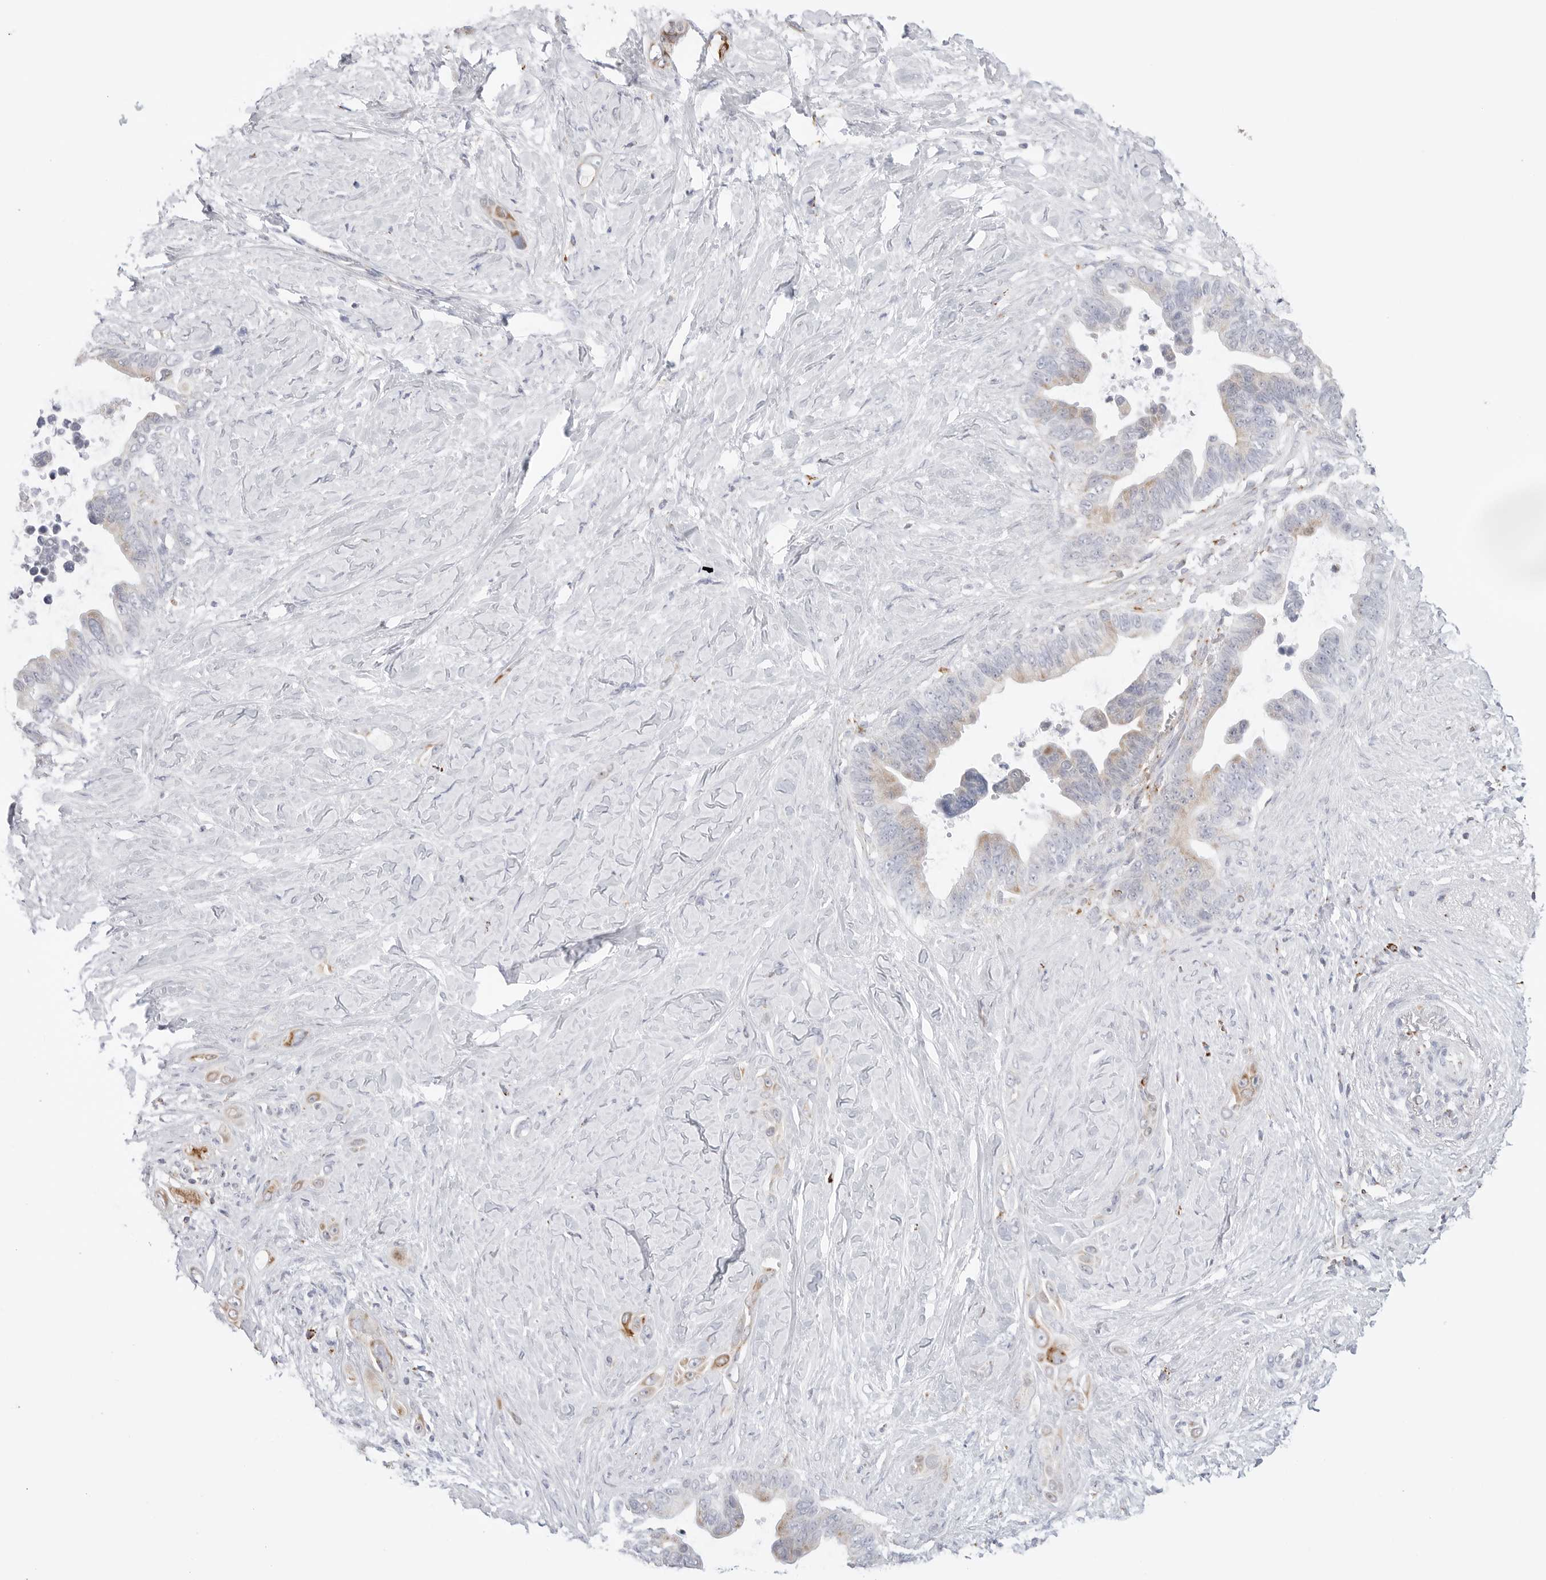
{"staining": {"intensity": "weak", "quantity": "<25%", "location": "cytoplasmic/membranous"}, "tissue": "pancreatic cancer", "cell_type": "Tumor cells", "image_type": "cancer", "snomed": [{"axis": "morphology", "description": "Adenocarcinoma, NOS"}, {"axis": "topography", "description": "Pancreas"}], "caption": "IHC of pancreatic adenocarcinoma demonstrates no positivity in tumor cells.", "gene": "ATP5IF1", "patient": {"sex": "female", "age": 72}}